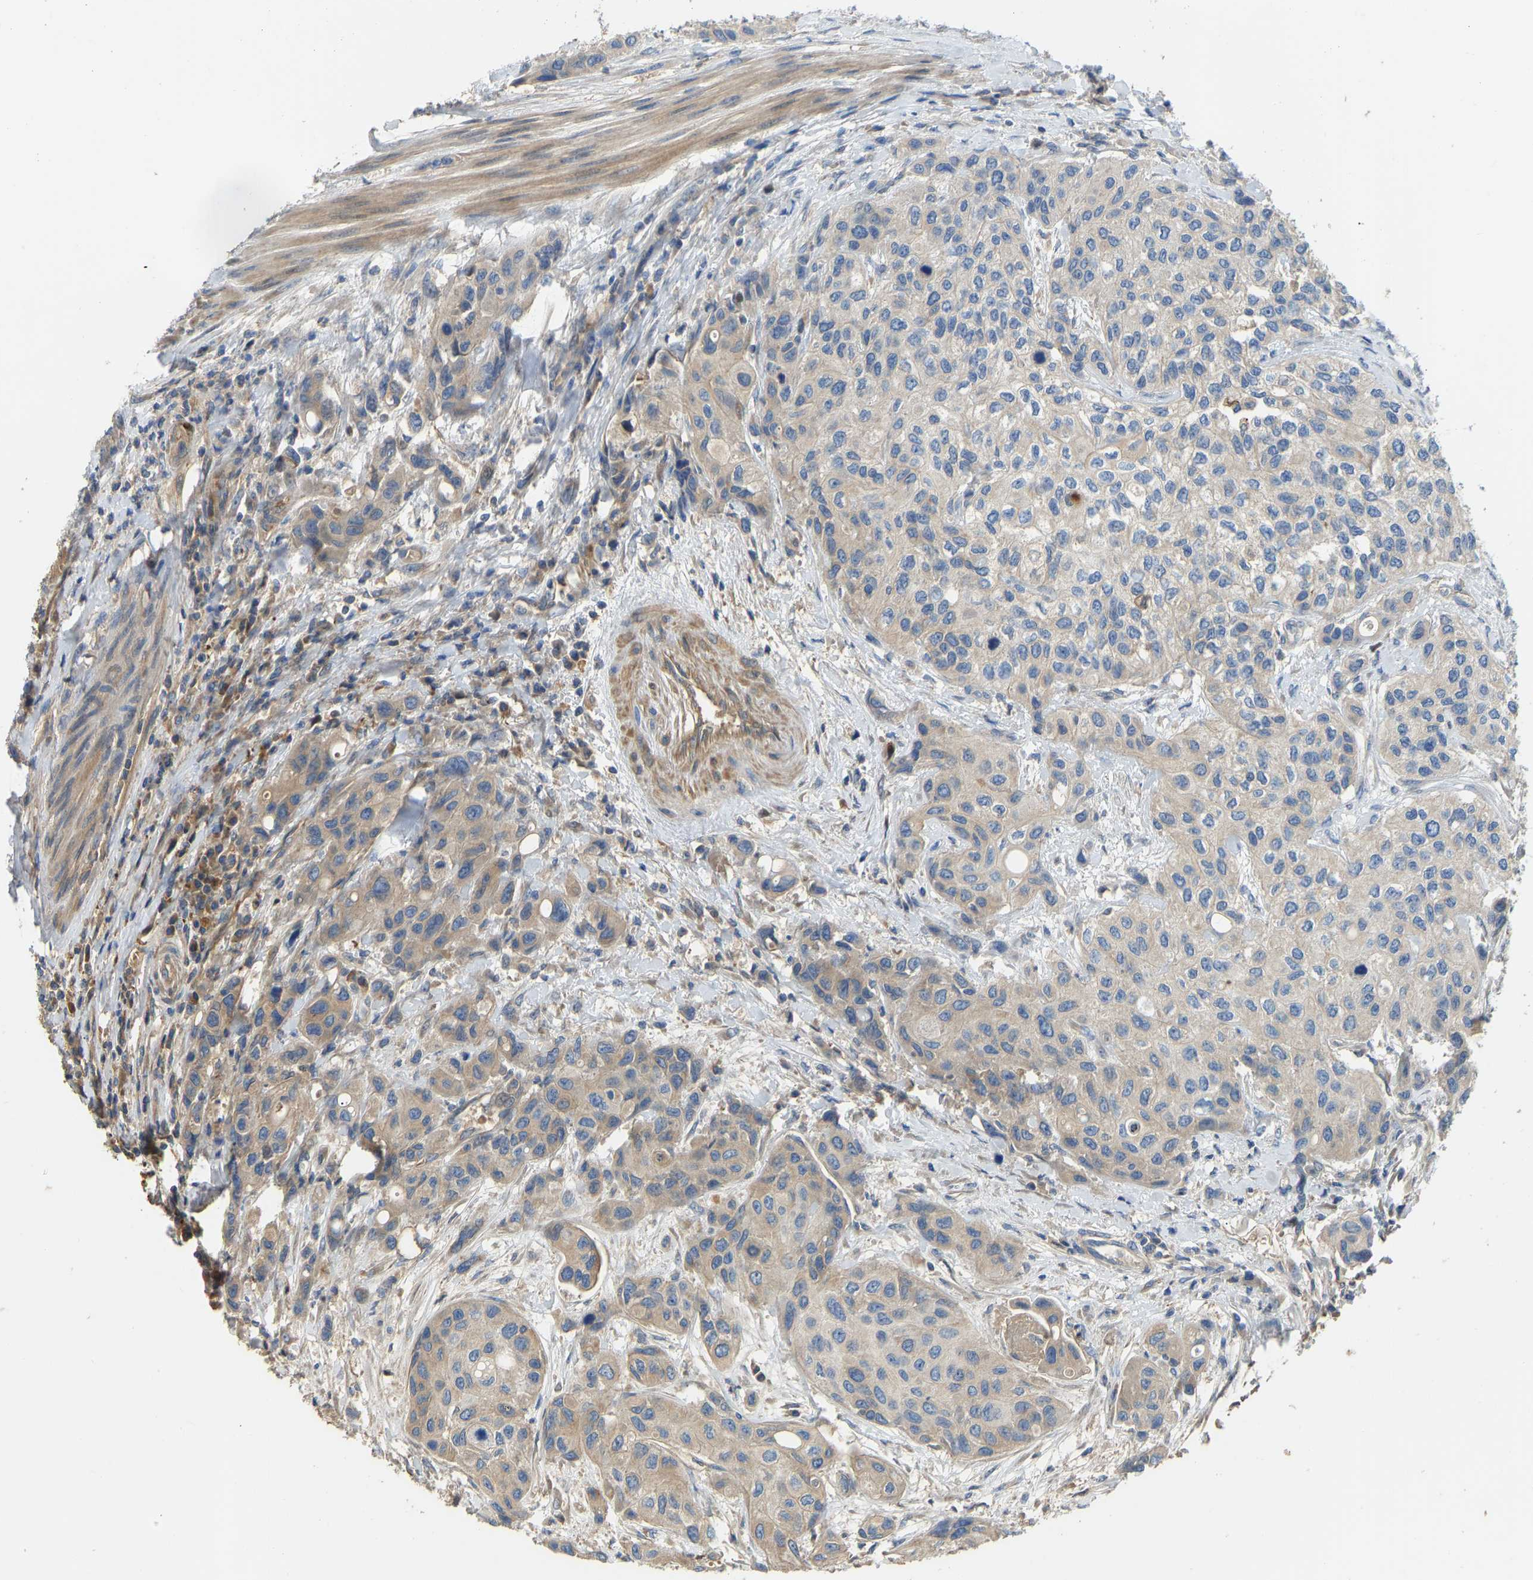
{"staining": {"intensity": "weak", "quantity": "<25%", "location": "cytoplasmic/membranous"}, "tissue": "urothelial cancer", "cell_type": "Tumor cells", "image_type": "cancer", "snomed": [{"axis": "morphology", "description": "Urothelial carcinoma, High grade"}, {"axis": "topography", "description": "Urinary bladder"}], "caption": "Tumor cells are negative for protein expression in human urothelial cancer. Brightfield microscopy of immunohistochemistry (IHC) stained with DAB (brown) and hematoxylin (blue), captured at high magnification.", "gene": "VCPKMT", "patient": {"sex": "female", "age": 56}}